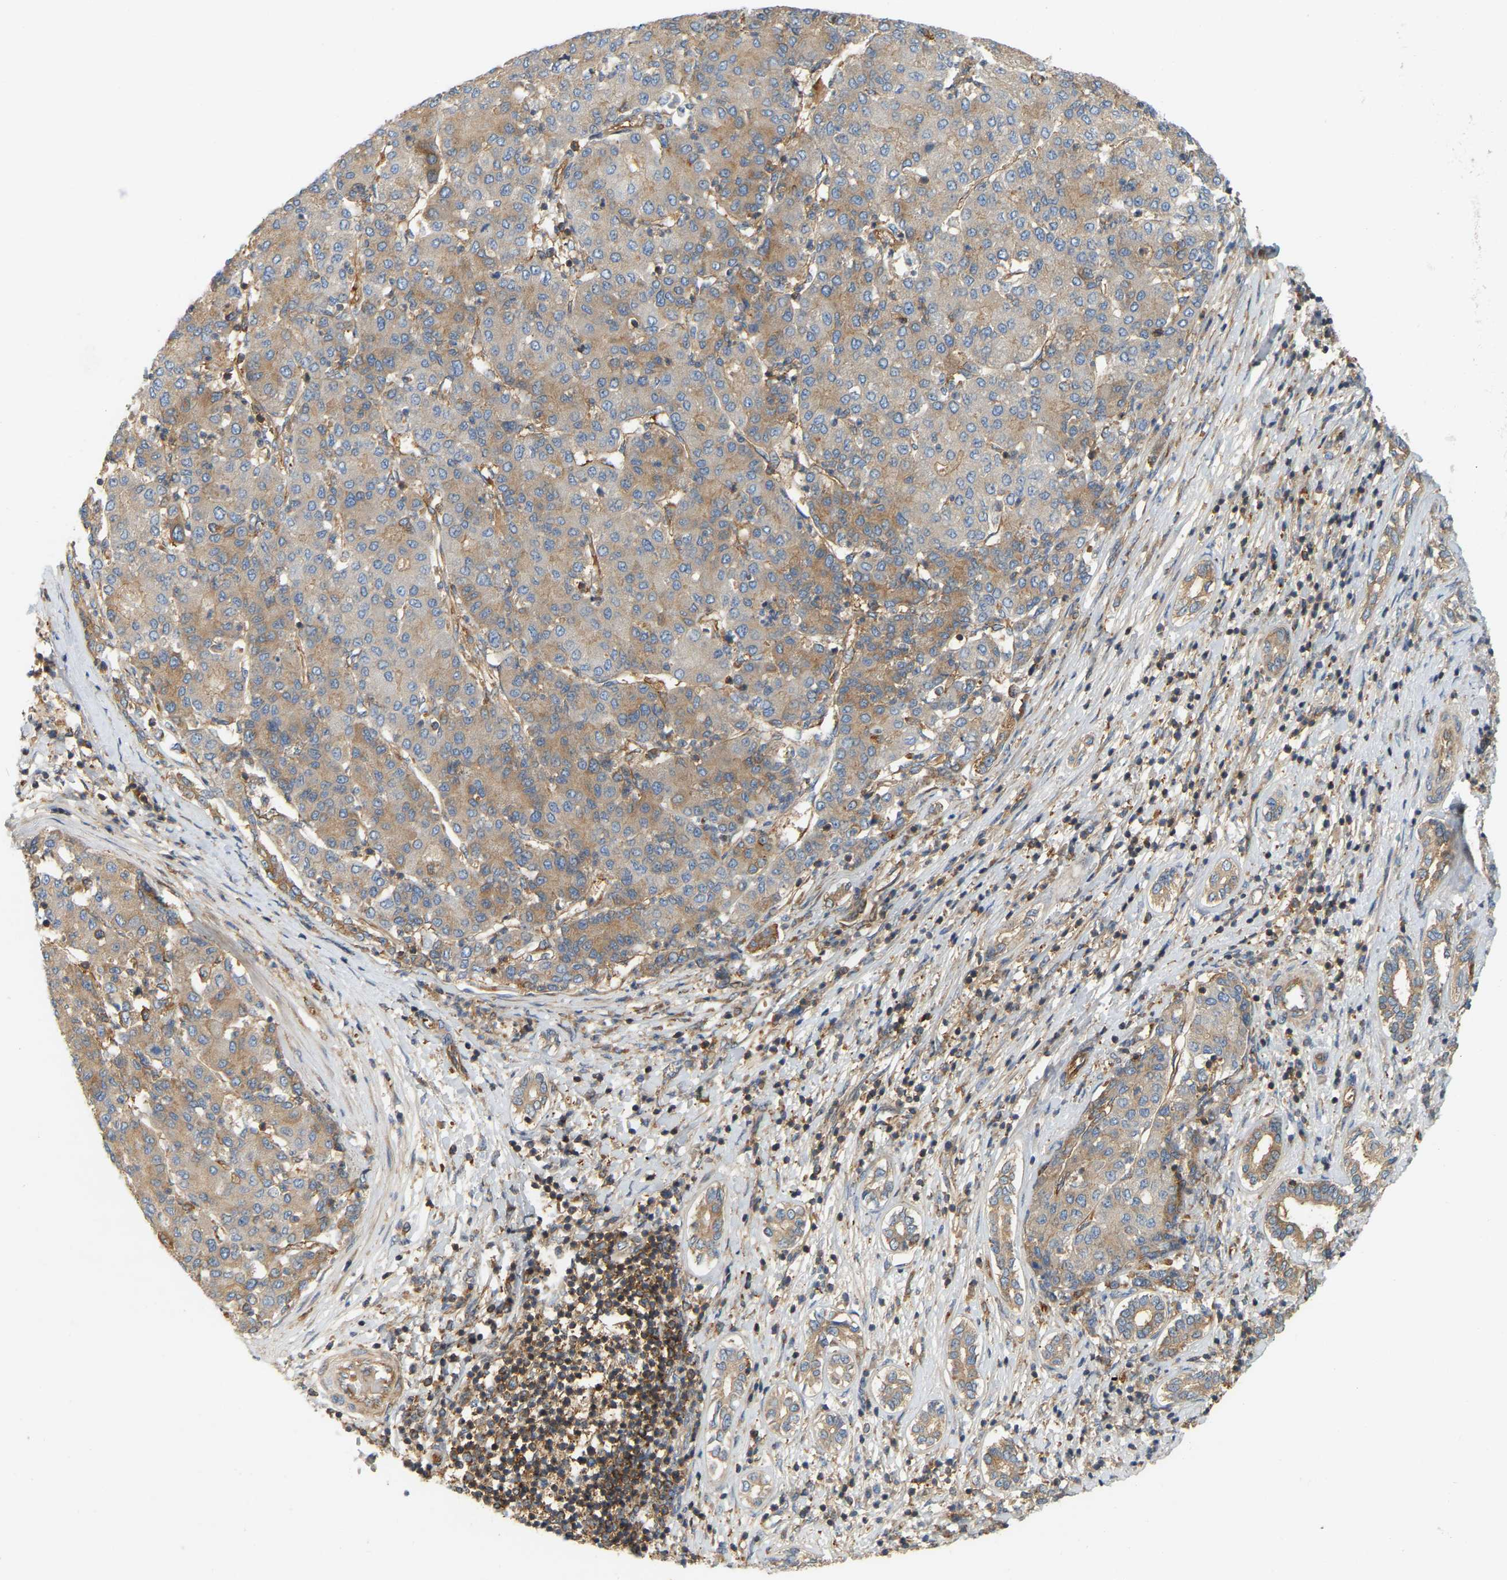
{"staining": {"intensity": "moderate", "quantity": "25%-75%", "location": "cytoplasmic/membranous"}, "tissue": "liver cancer", "cell_type": "Tumor cells", "image_type": "cancer", "snomed": [{"axis": "morphology", "description": "Carcinoma, Hepatocellular, NOS"}, {"axis": "topography", "description": "Liver"}], "caption": "Brown immunohistochemical staining in human liver cancer demonstrates moderate cytoplasmic/membranous expression in approximately 25%-75% of tumor cells.", "gene": "AKAP13", "patient": {"sex": "male", "age": 65}}